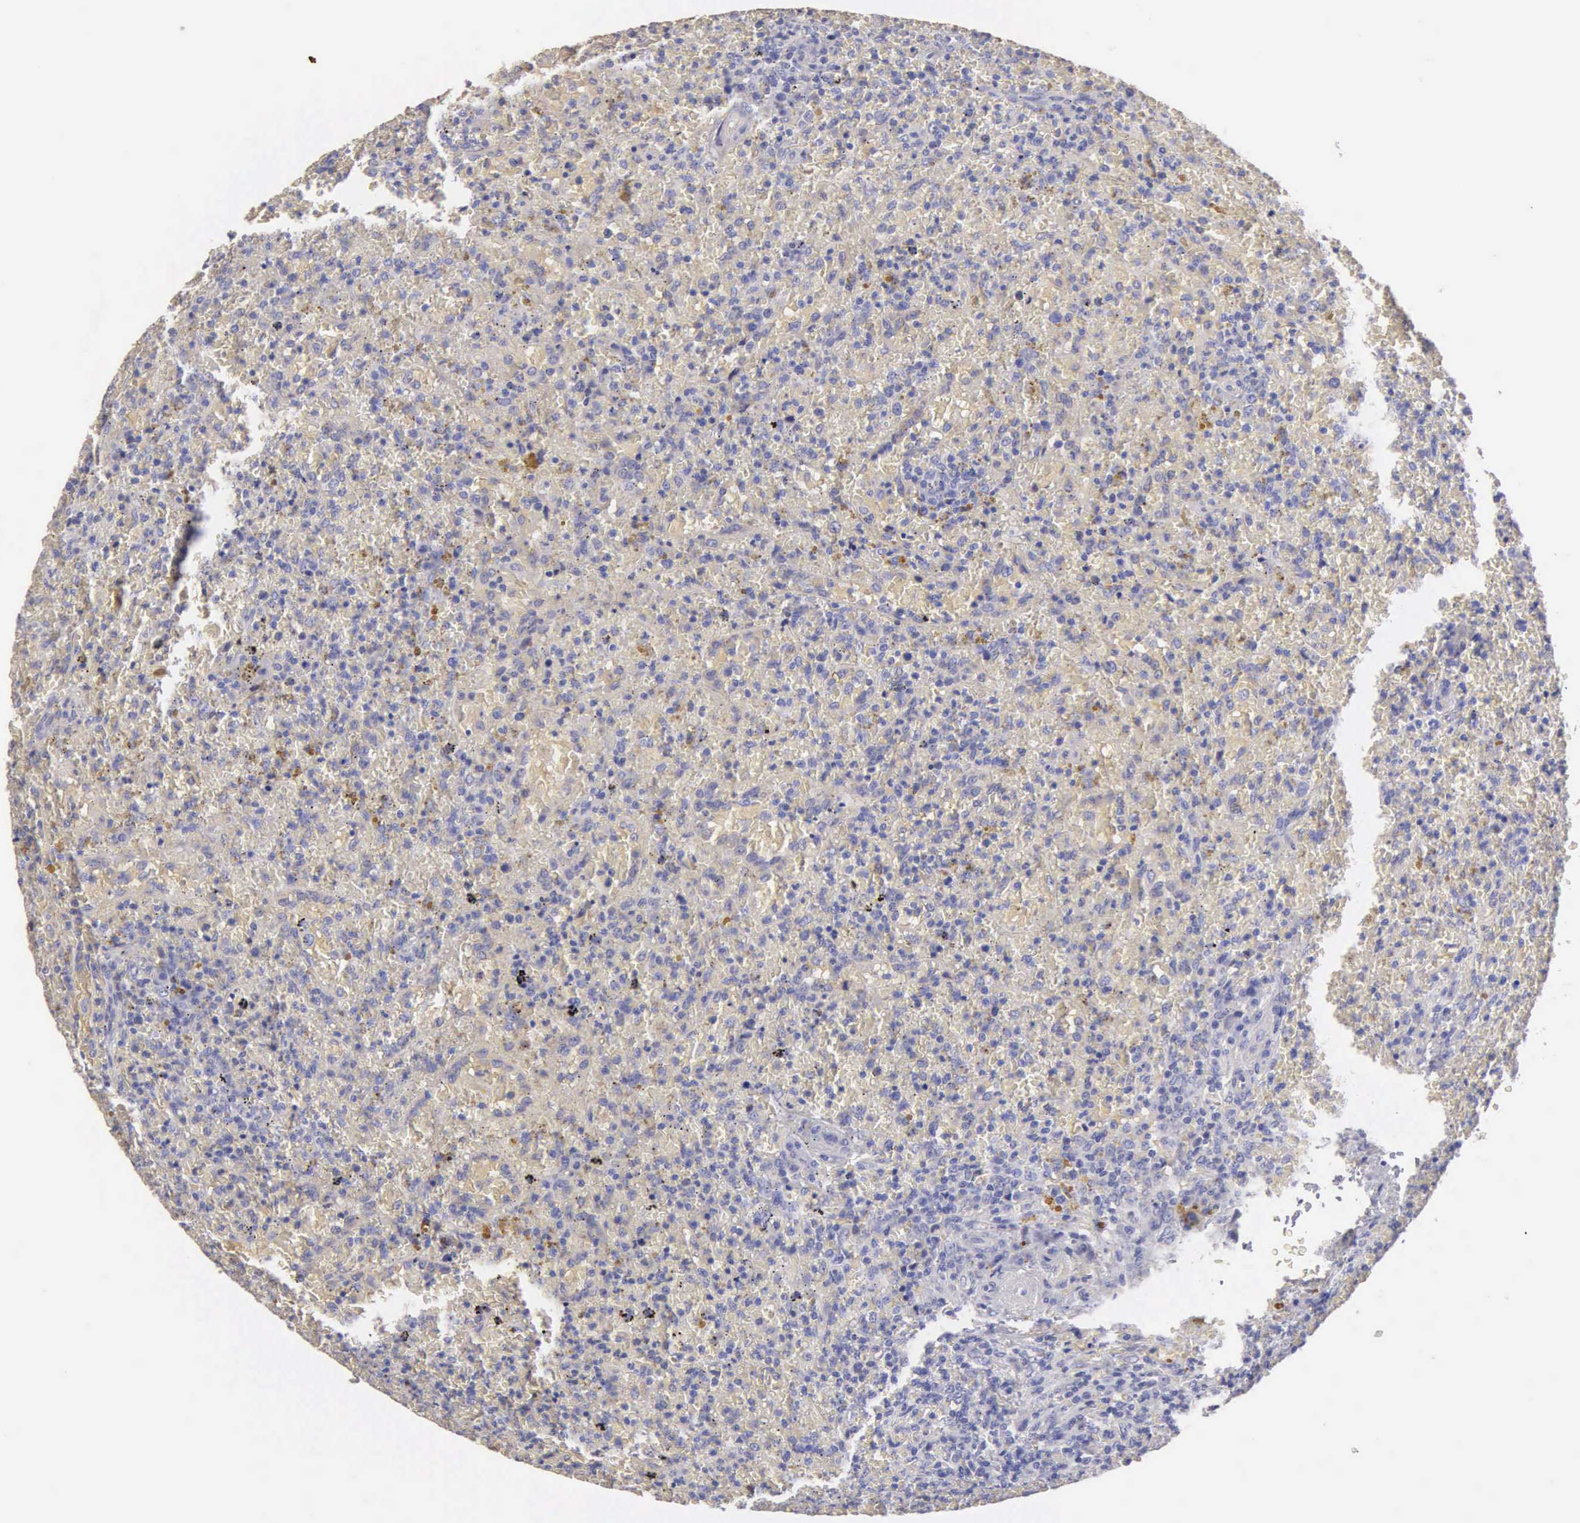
{"staining": {"intensity": "weak", "quantity": "<25%", "location": "cytoplasmic/membranous"}, "tissue": "lymphoma", "cell_type": "Tumor cells", "image_type": "cancer", "snomed": [{"axis": "morphology", "description": "Malignant lymphoma, non-Hodgkin's type, High grade"}, {"axis": "topography", "description": "Spleen"}, {"axis": "topography", "description": "Lymph node"}], "caption": "There is no significant staining in tumor cells of malignant lymphoma, non-Hodgkin's type (high-grade).", "gene": "APP", "patient": {"sex": "female", "age": 70}}